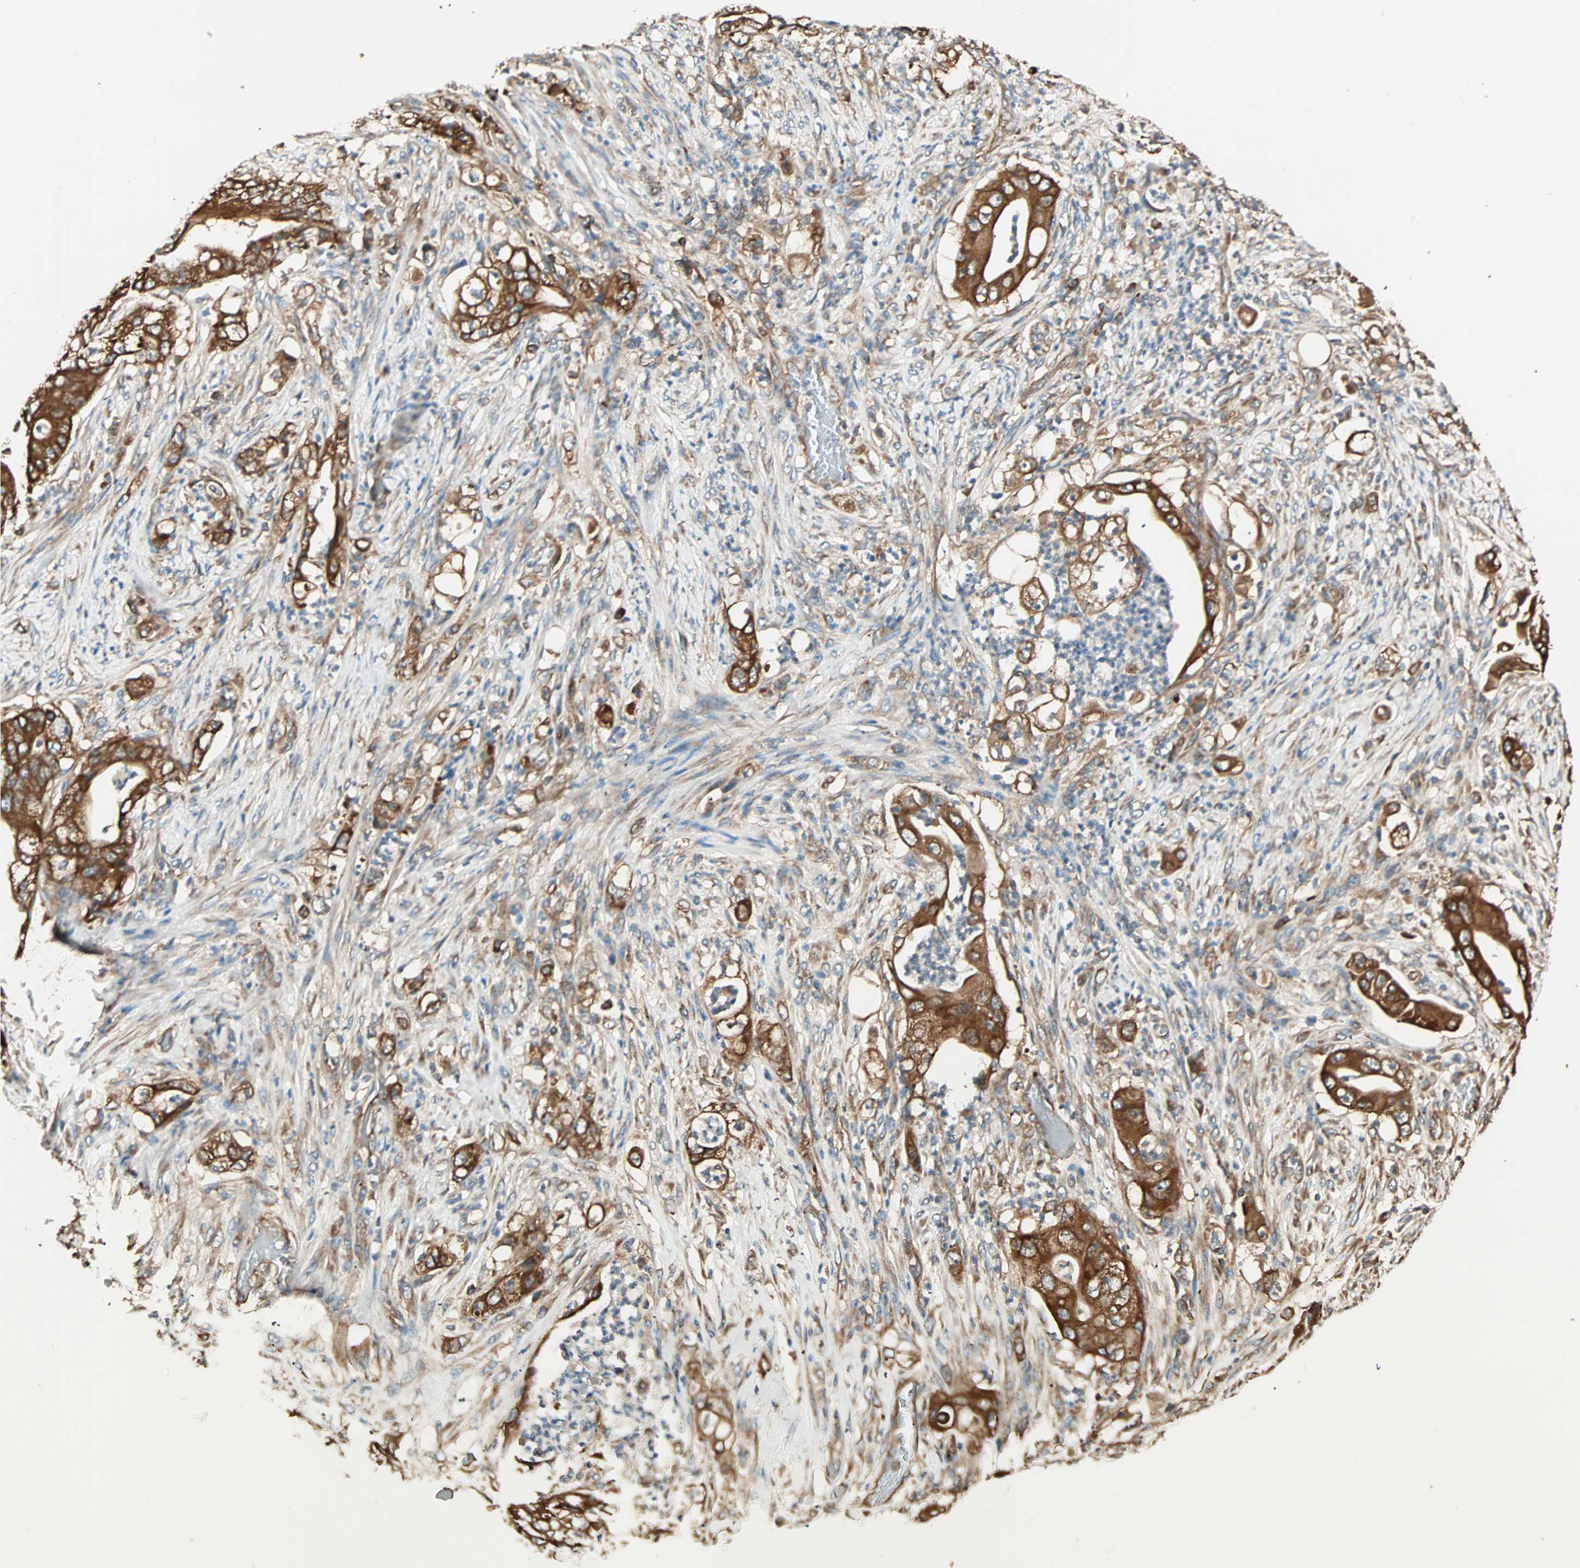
{"staining": {"intensity": "strong", "quantity": ">75%", "location": "cytoplasmic/membranous"}, "tissue": "stomach cancer", "cell_type": "Tumor cells", "image_type": "cancer", "snomed": [{"axis": "morphology", "description": "Adenocarcinoma, NOS"}, {"axis": "topography", "description": "Stomach"}], "caption": "Immunohistochemical staining of human stomach cancer (adenocarcinoma) shows high levels of strong cytoplasmic/membranous staining in about >75% of tumor cells.", "gene": "EIF4G2", "patient": {"sex": "female", "age": 73}}